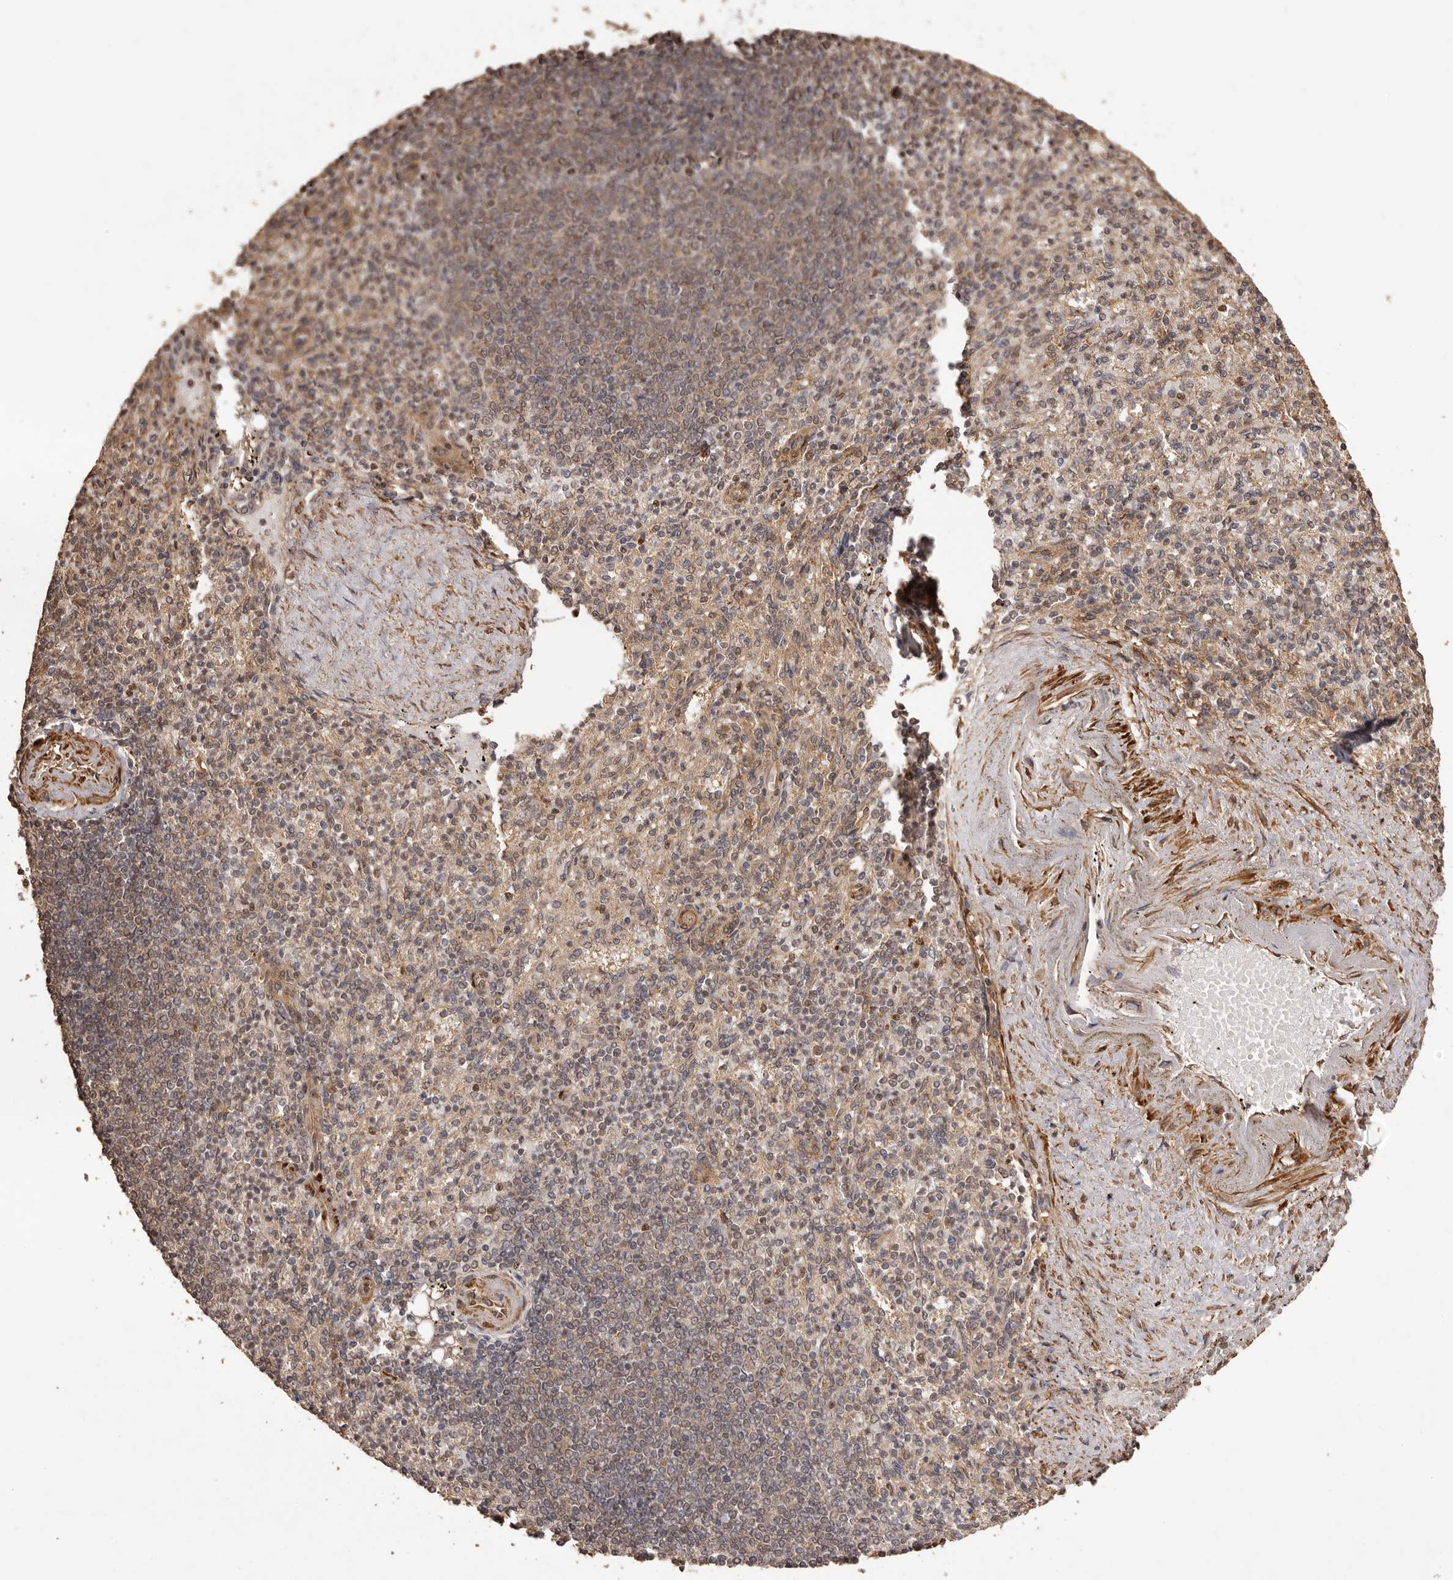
{"staining": {"intensity": "weak", "quantity": "25%-75%", "location": "cytoplasmic/membranous"}, "tissue": "spleen", "cell_type": "Cells in red pulp", "image_type": "normal", "snomed": [{"axis": "morphology", "description": "Normal tissue, NOS"}, {"axis": "topography", "description": "Spleen"}], "caption": "IHC image of unremarkable spleen stained for a protein (brown), which reveals low levels of weak cytoplasmic/membranous positivity in about 25%-75% of cells in red pulp.", "gene": "UBR2", "patient": {"sex": "female", "age": 74}}